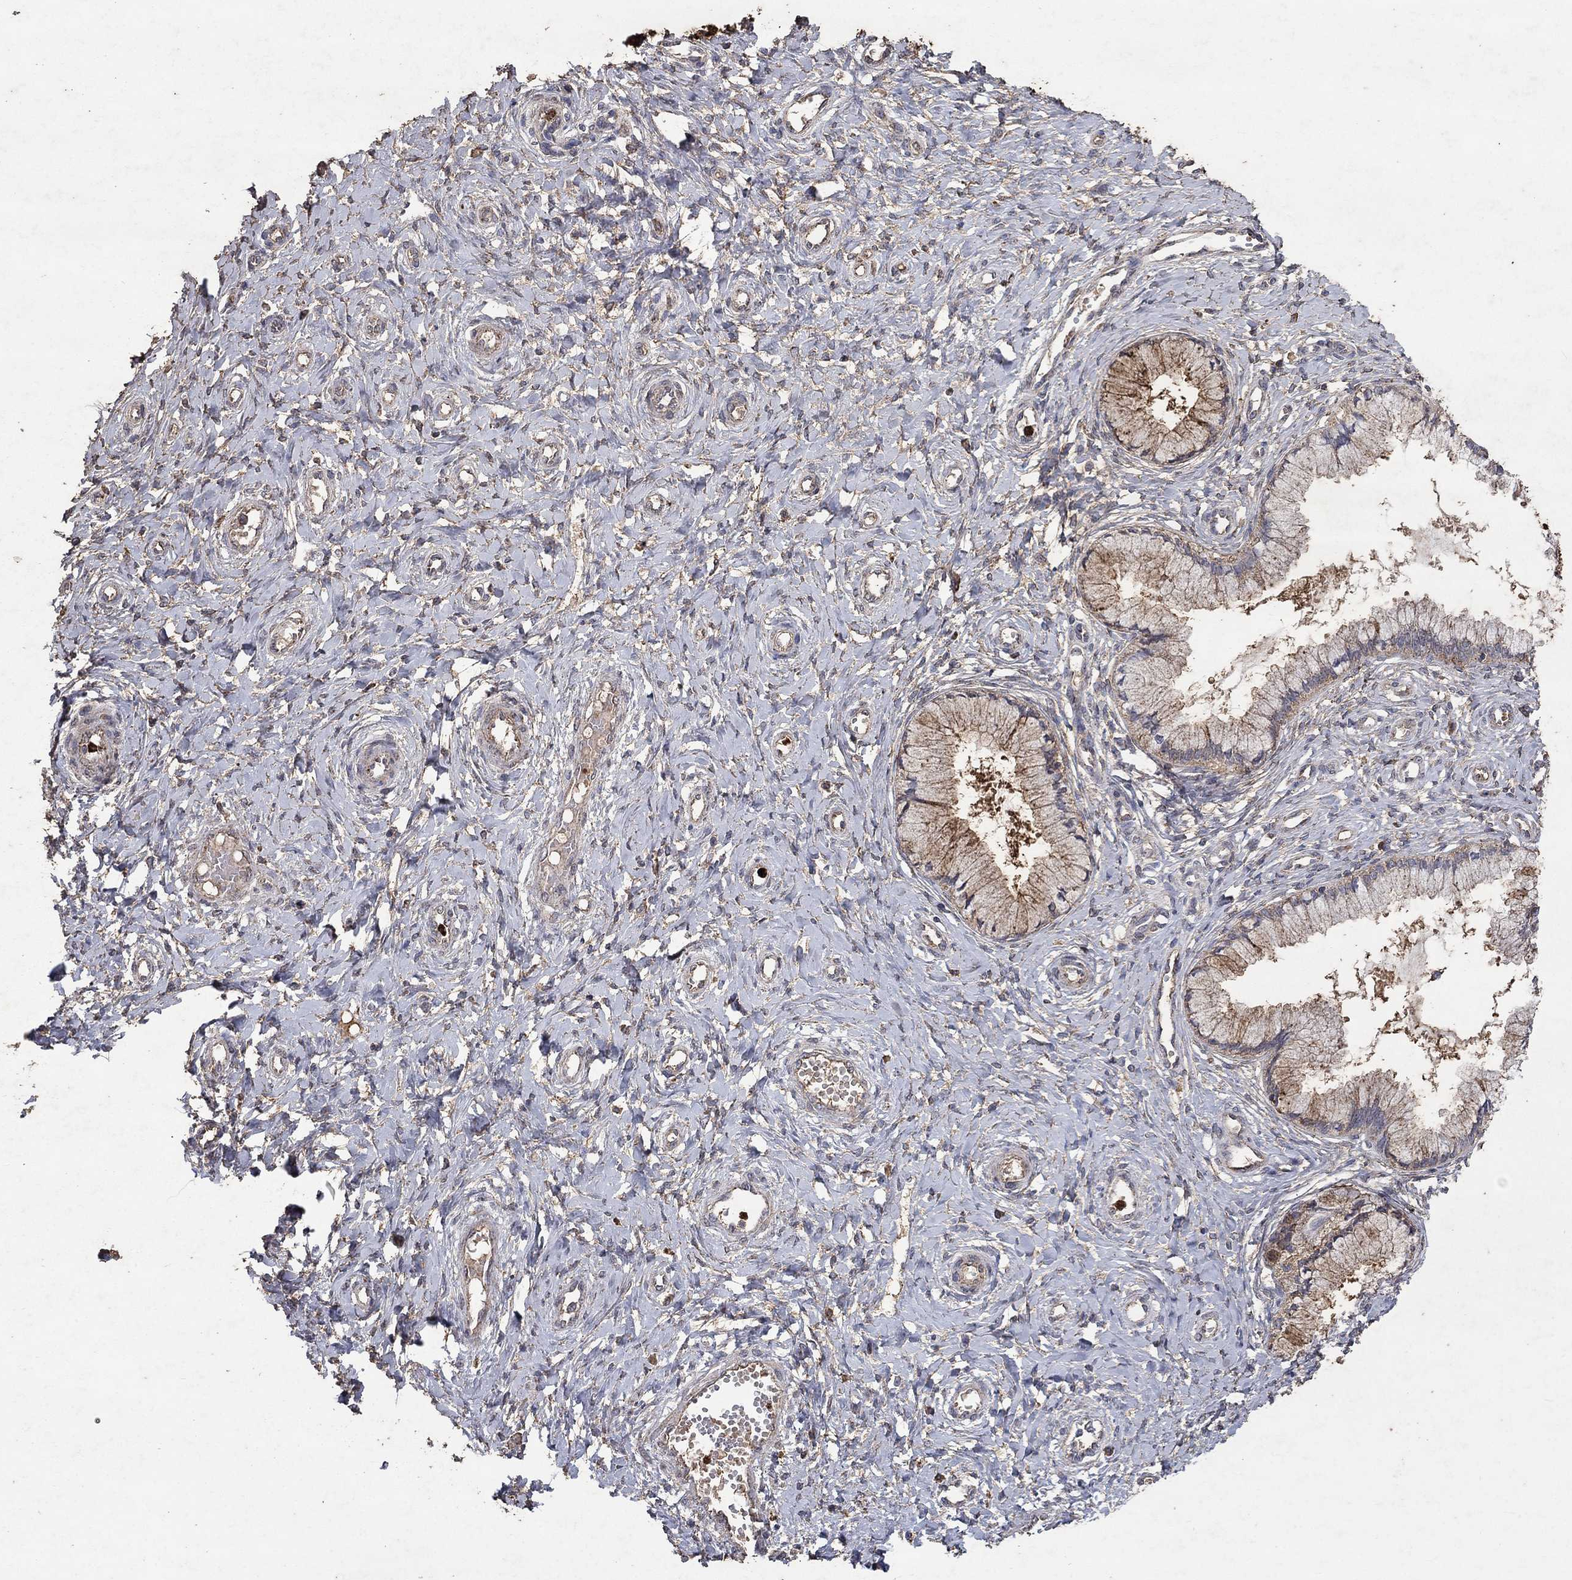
{"staining": {"intensity": "weak", "quantity": ">75%", "location": "cytoplasmic/membranous"}, "tissue": "cervix", "cell_type": "Glandular cells", "image_type": "normal", "snomed": [{"axis": "morphology", "description": "Normal tissue, NOS"}, {"axis": "topography", "description": "Cervix"}], "caption": "A high-resolution histopathology image shows immunohistochemistry staining of normal cervix, which demonstrates weak cytoplasmic/membranous staining in about >75% of glandular cells. (IHC, brightfield microscopy, high magnification).", "gene": "CD24", "patient": {"sex": "female", "age": 37}}